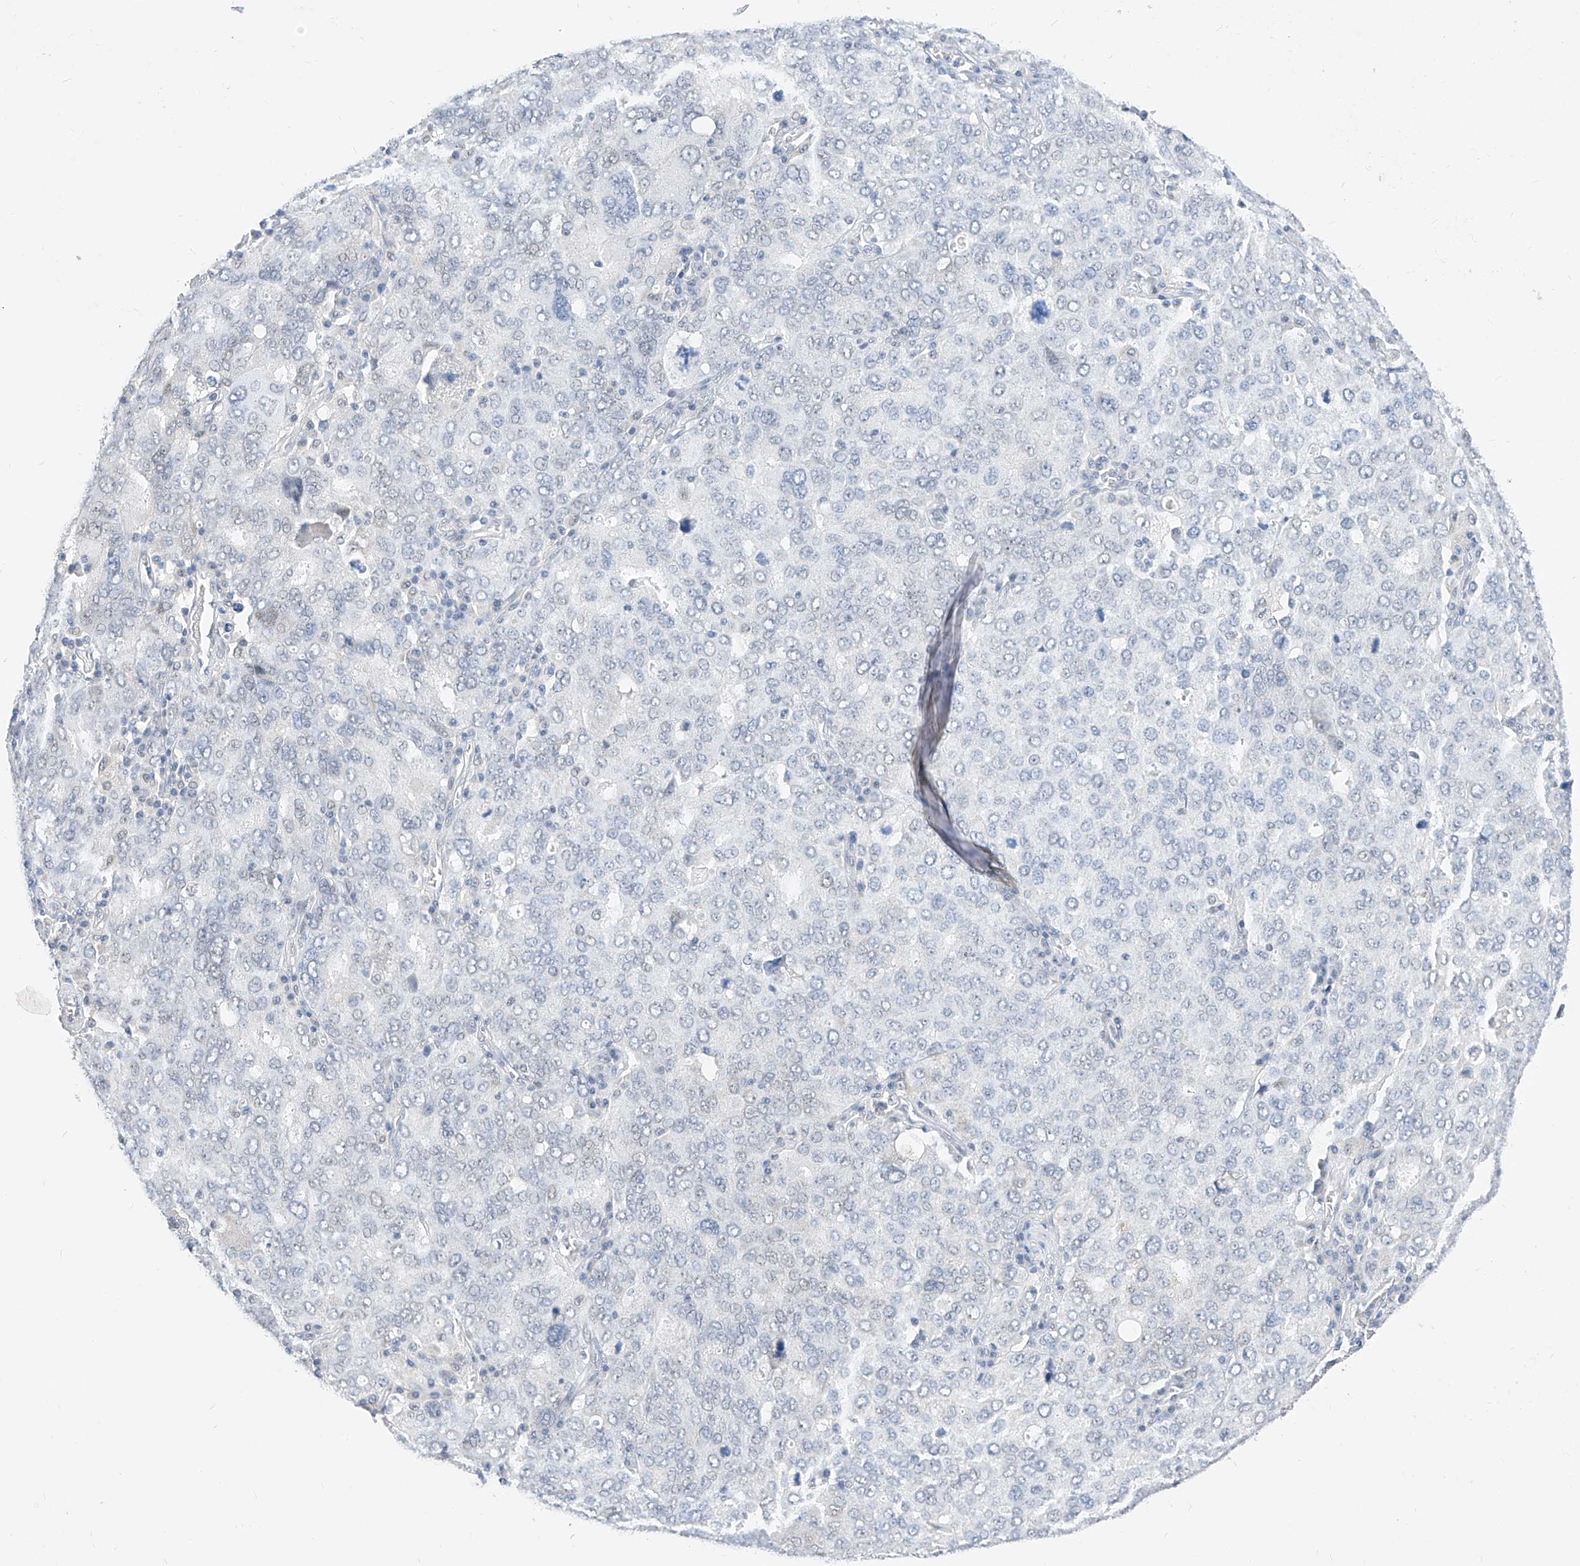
{"staining": {"intensity": "negative", "quantity": "none", "location": "none"}, "tissue": "ovarian cancer", "cell_type": "Tumor cells", "image_type": "cancer", "snomed": [{"axis": "morphology", "description": "Carcinoma, endometroid"}, {"axis": "topography", "description": "Ovary"}], "caption": "IHC histopathology image of human ovarian cancer stained for a protein (brown), which demonstrates no positivity in tumor cells.", "gene": "KCNJ1", "patient": {"sex": "female", "age": 62}}